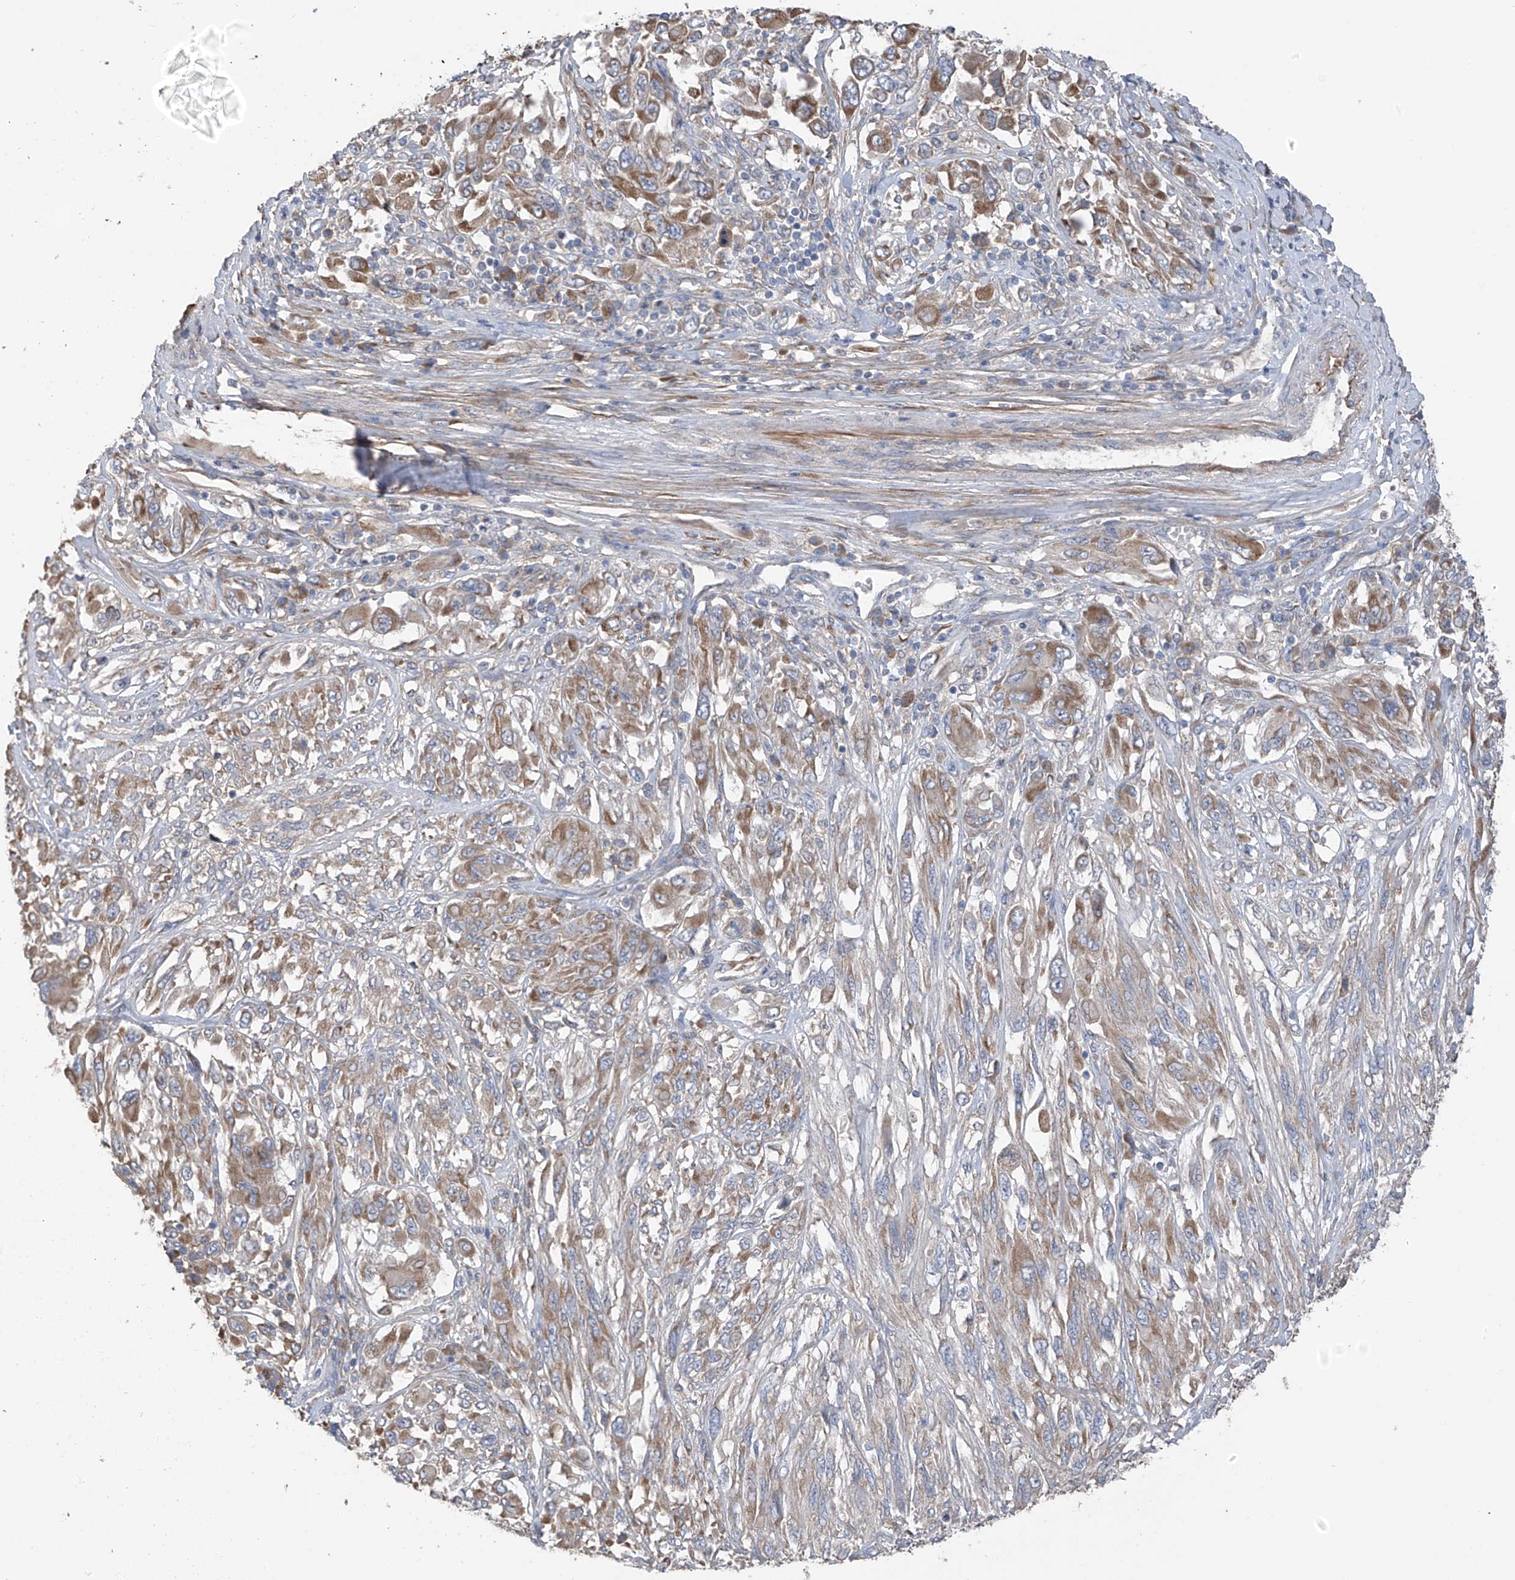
{"staining": {"intensity": "moderate", "quantity": "25%-75%", "location": "cytoplasmic/membranous"}, "tissue": "melanoma", "cell_type": "Tumor cells", "image_type": "cancer", "snomed": [{"axis": "morphology", "description": "Malignant melanoma, NOS"}, {"axis": "topography", "description": "Skin"}], "caption": "There is medium levels of moderate cytoplasmic/membranous staining in tumor cells of melanoma, as demonstrated by immunohistochemical staining (brown color).", "gene": "GALNTL6", "patient": {"sex": "female", "age": 91}}